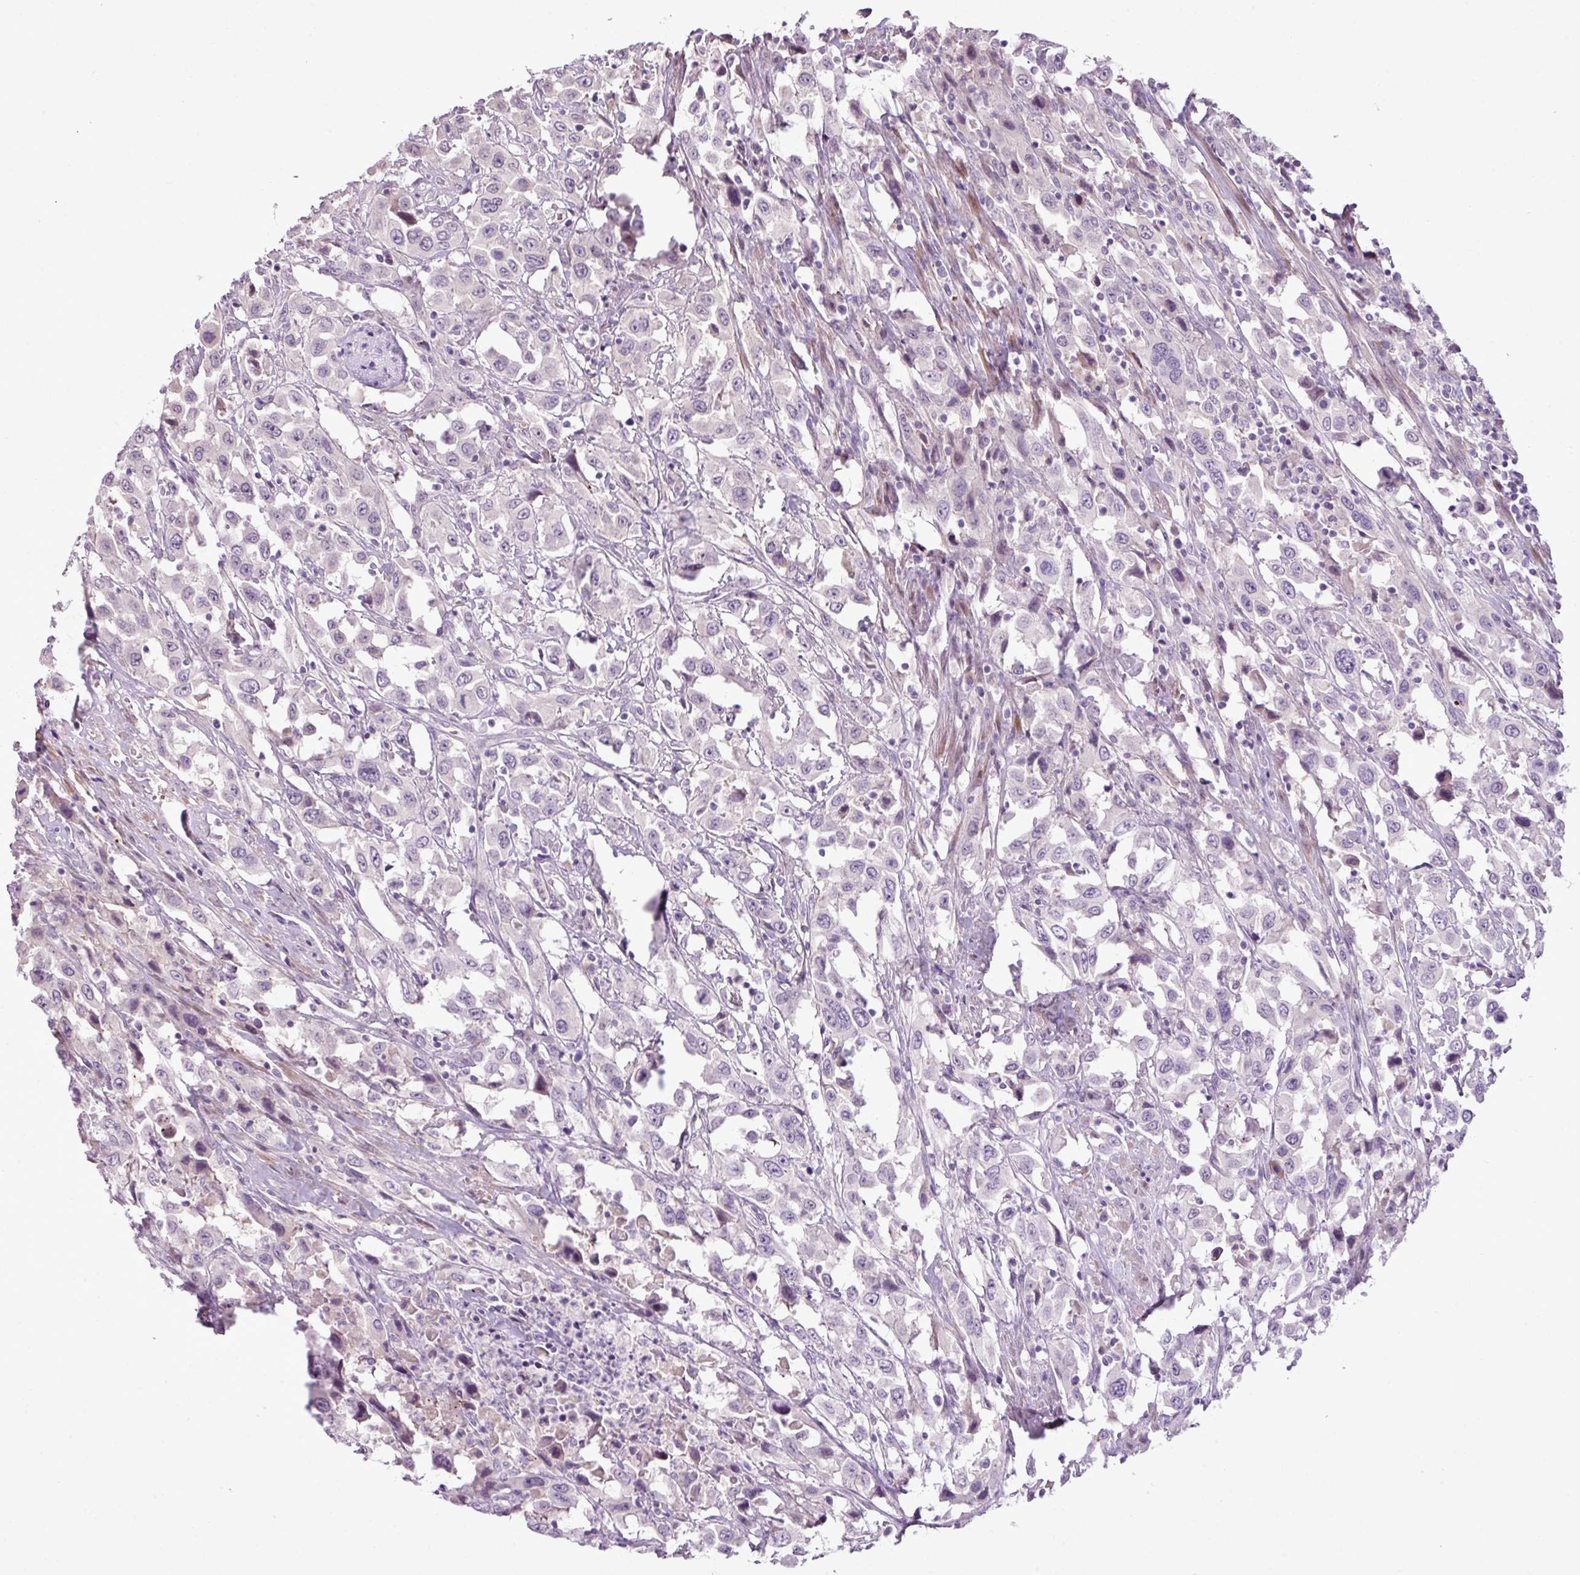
{"staining": {"intensity": "negative", "quantity": "none", "location": "none"}, "tissue": "urothelial cancer", "cell_type": "Tumor cells", "image_type": "cancer", "snomed": [{"axis": "morphology", "description": "Urothelial carcinoma, High grade"}, {"axis": "topography", "description": "Urinary bladder"}], "caption": "Histopathology image shows no protein positivity in tumor cells of urothelial carcinoma (high-grade) tissue. The staining is performed using DAB (3,3'-diaminobenzidine) brown chromogen with nuclei counter-stained in using hematoxylin.", "gene": "DNAJB13", "patient": {"sex": "male", "age": 61}}